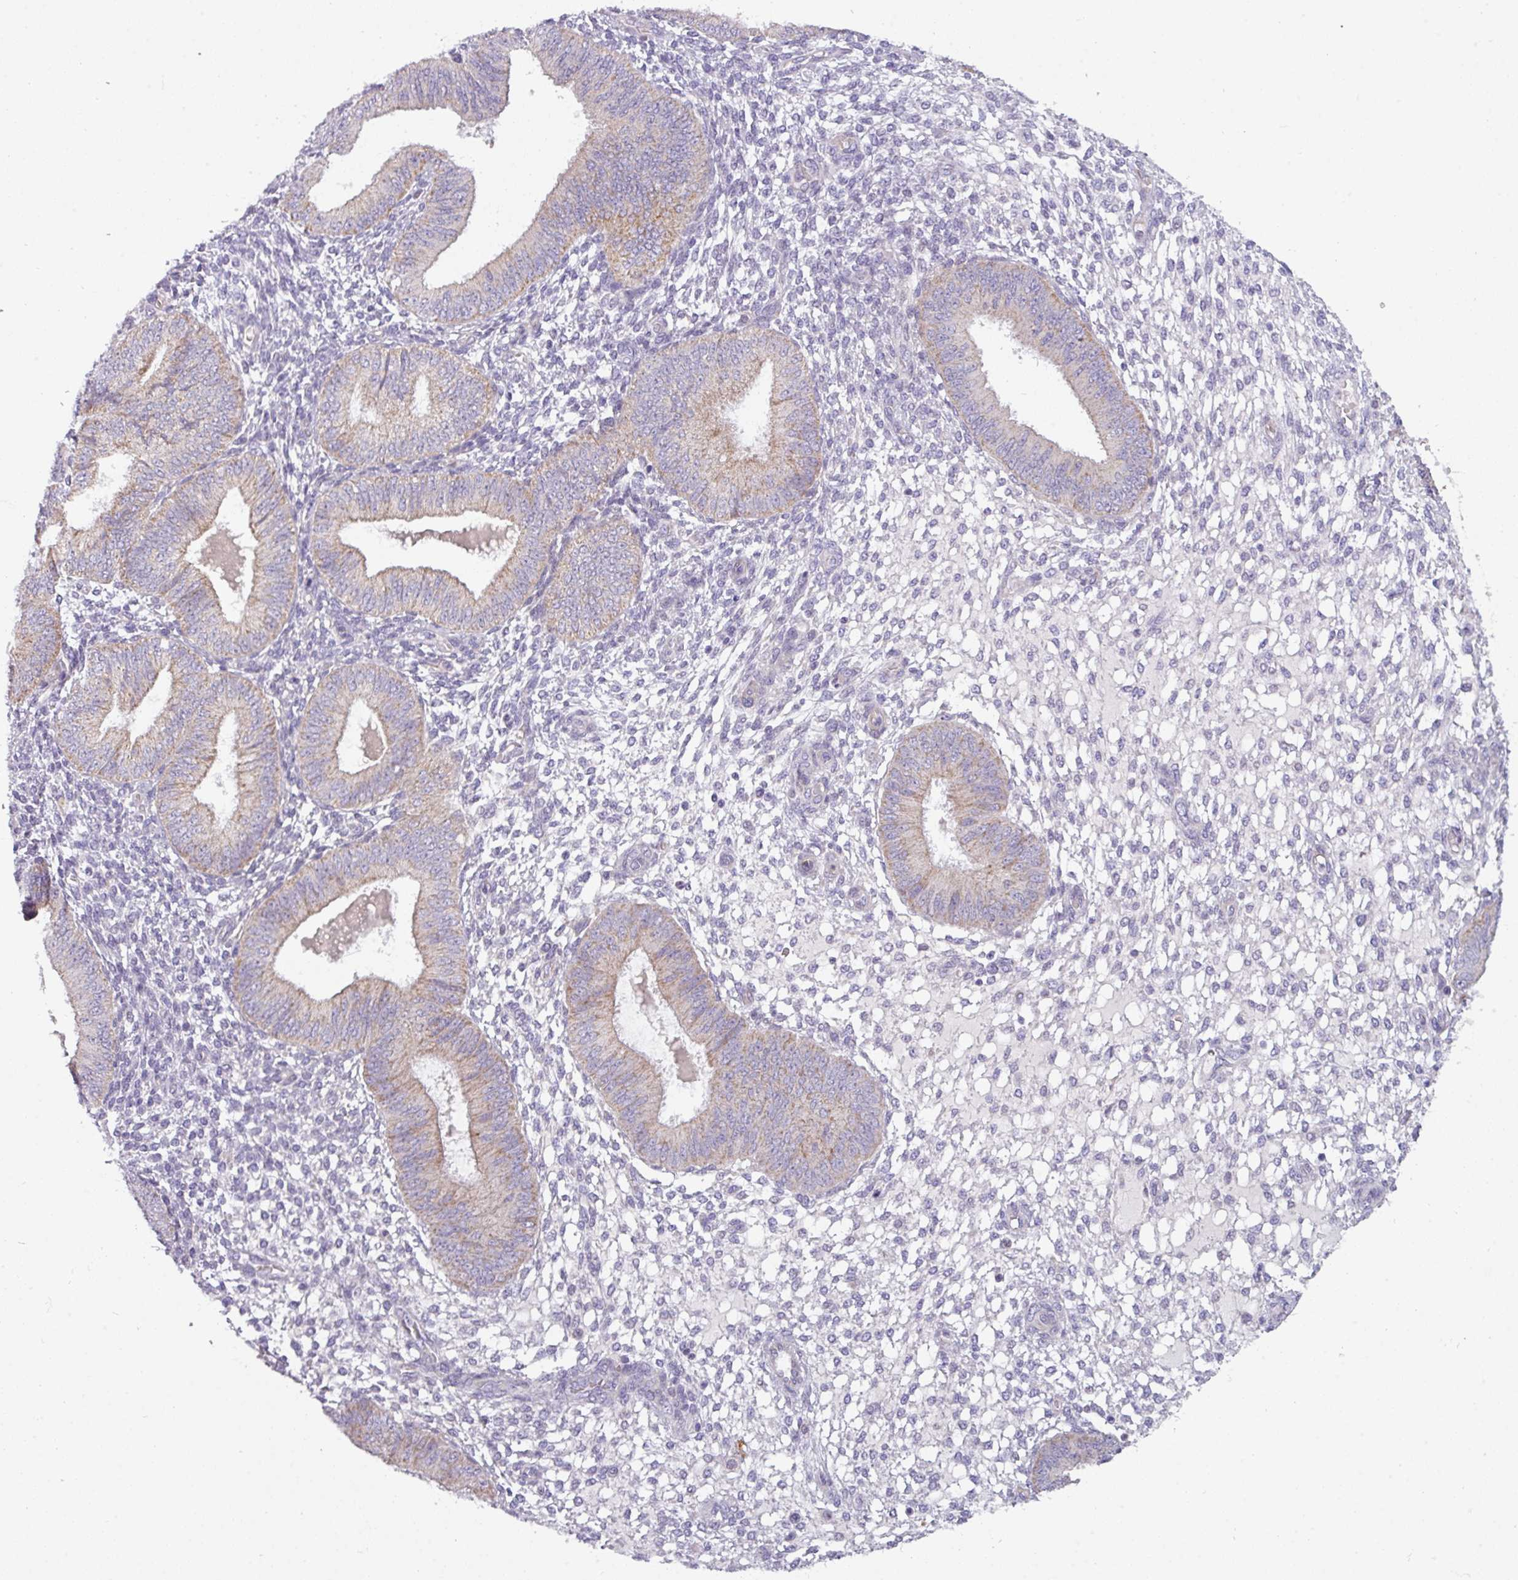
{"staining": {"intensity": "negative", "quantity": "none", "location": "none"}, "tissue": "endometrium", "cell_type": "Cells in endometrial stroma", "image_type": "normal", "snomed": [{"axis": "morphology", "description": "Normal tissue, NOS"}, {"axis": "topography", "description": "Endometrium"}], "caption": "An image of endometrium stained for a protein displays no brown staining in cells in endometrial stroma.", "gene": "C2orf68", "patient": {"sex": "female", "age": 49}}